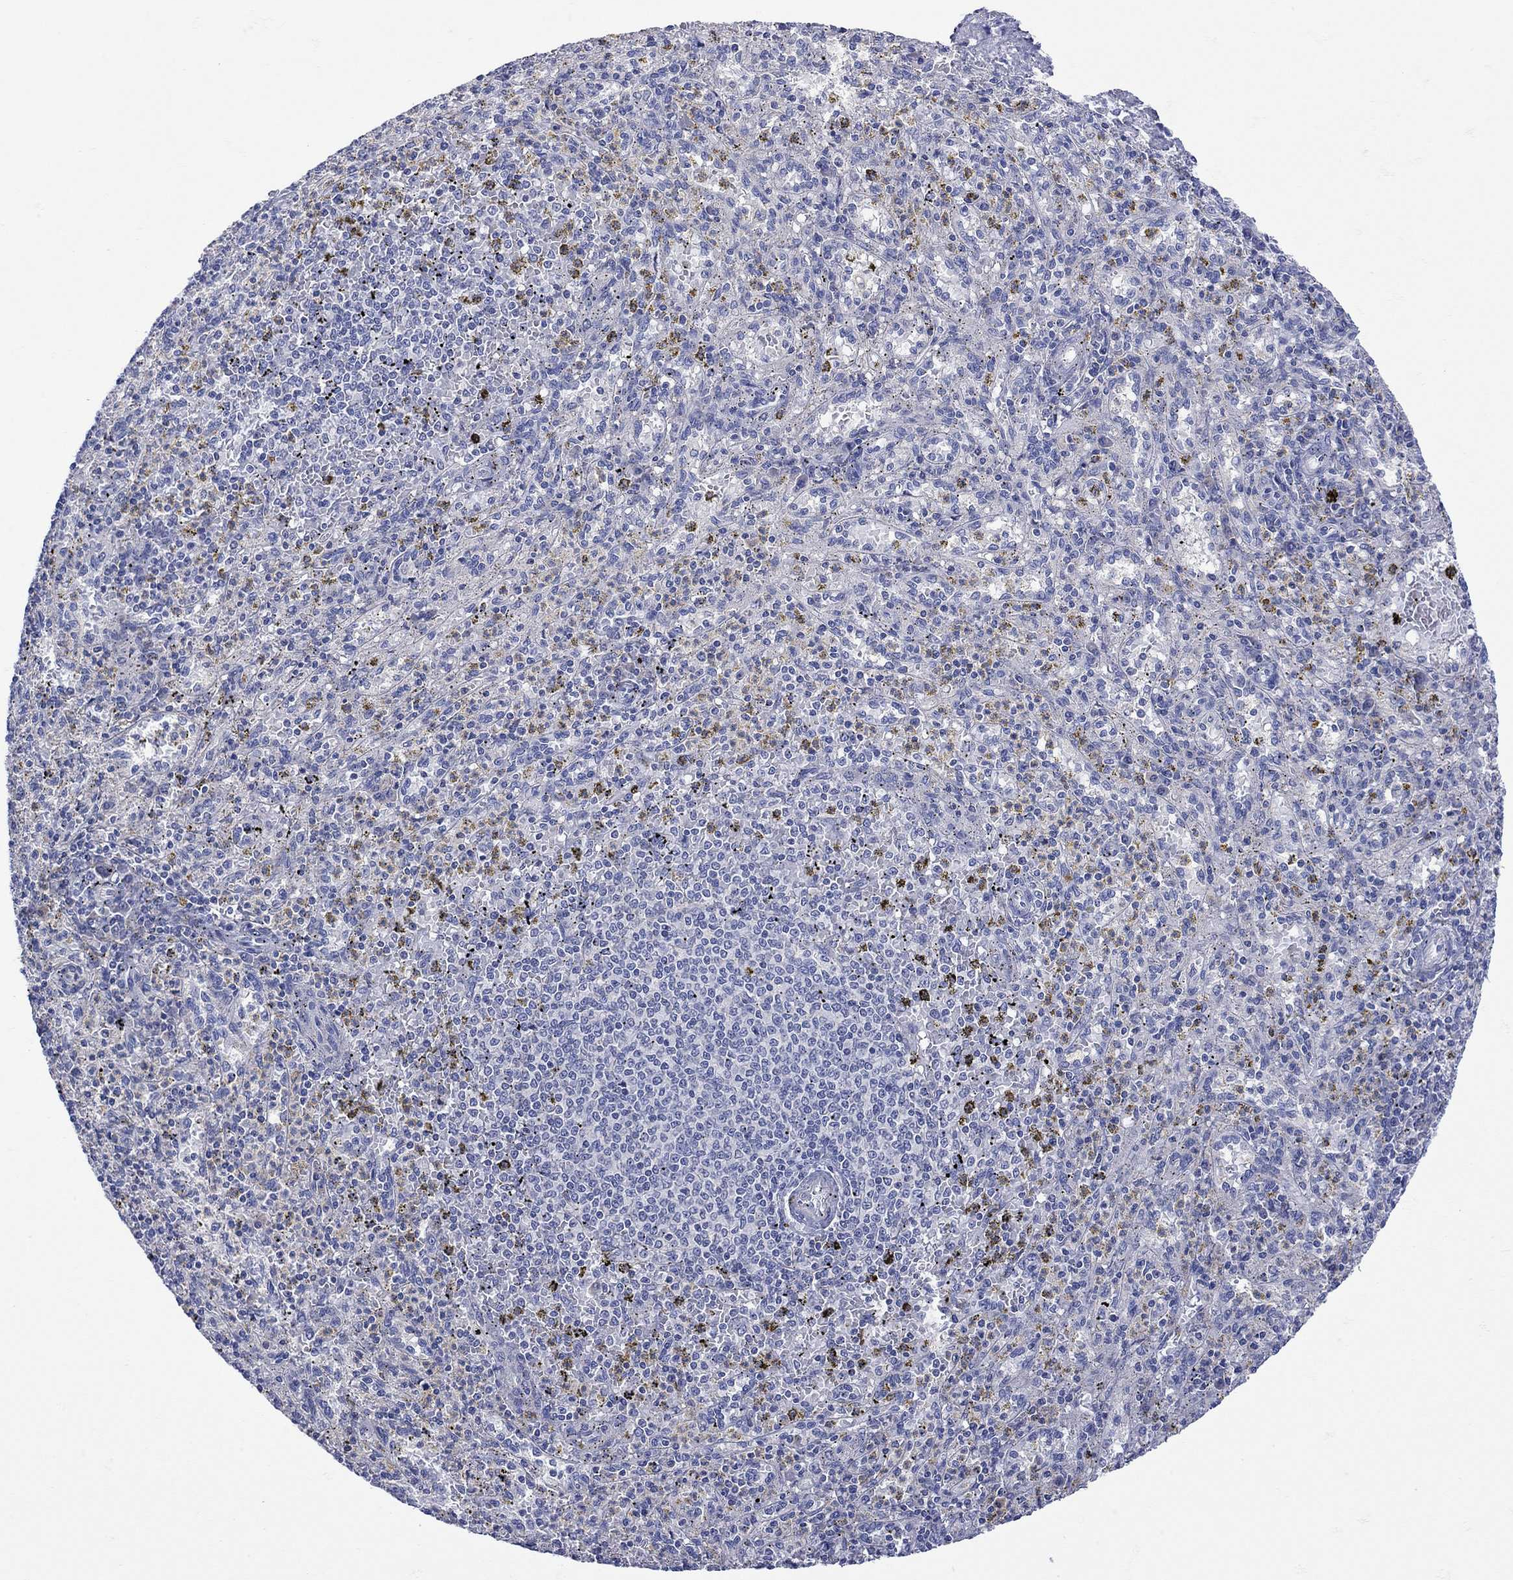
{"staining": {"intensity": "negative", "quantity": "none", "location": "none"}, "tissue": "spleen", "cell_type": "Cells in red pulp", "image_type": "normal", "snomed": [{"axis": "morphology", "description": "Normal tissue, NOS"}, {"axis": "topography", "description": "Spleen"}], "caption": "Human spleen stained for a protein using immunohistochemistry (IHC) exhibits no positivity in cells in red pulp.", "gene": "MSI1", "patient": {"sex": "male", "age": 60}}